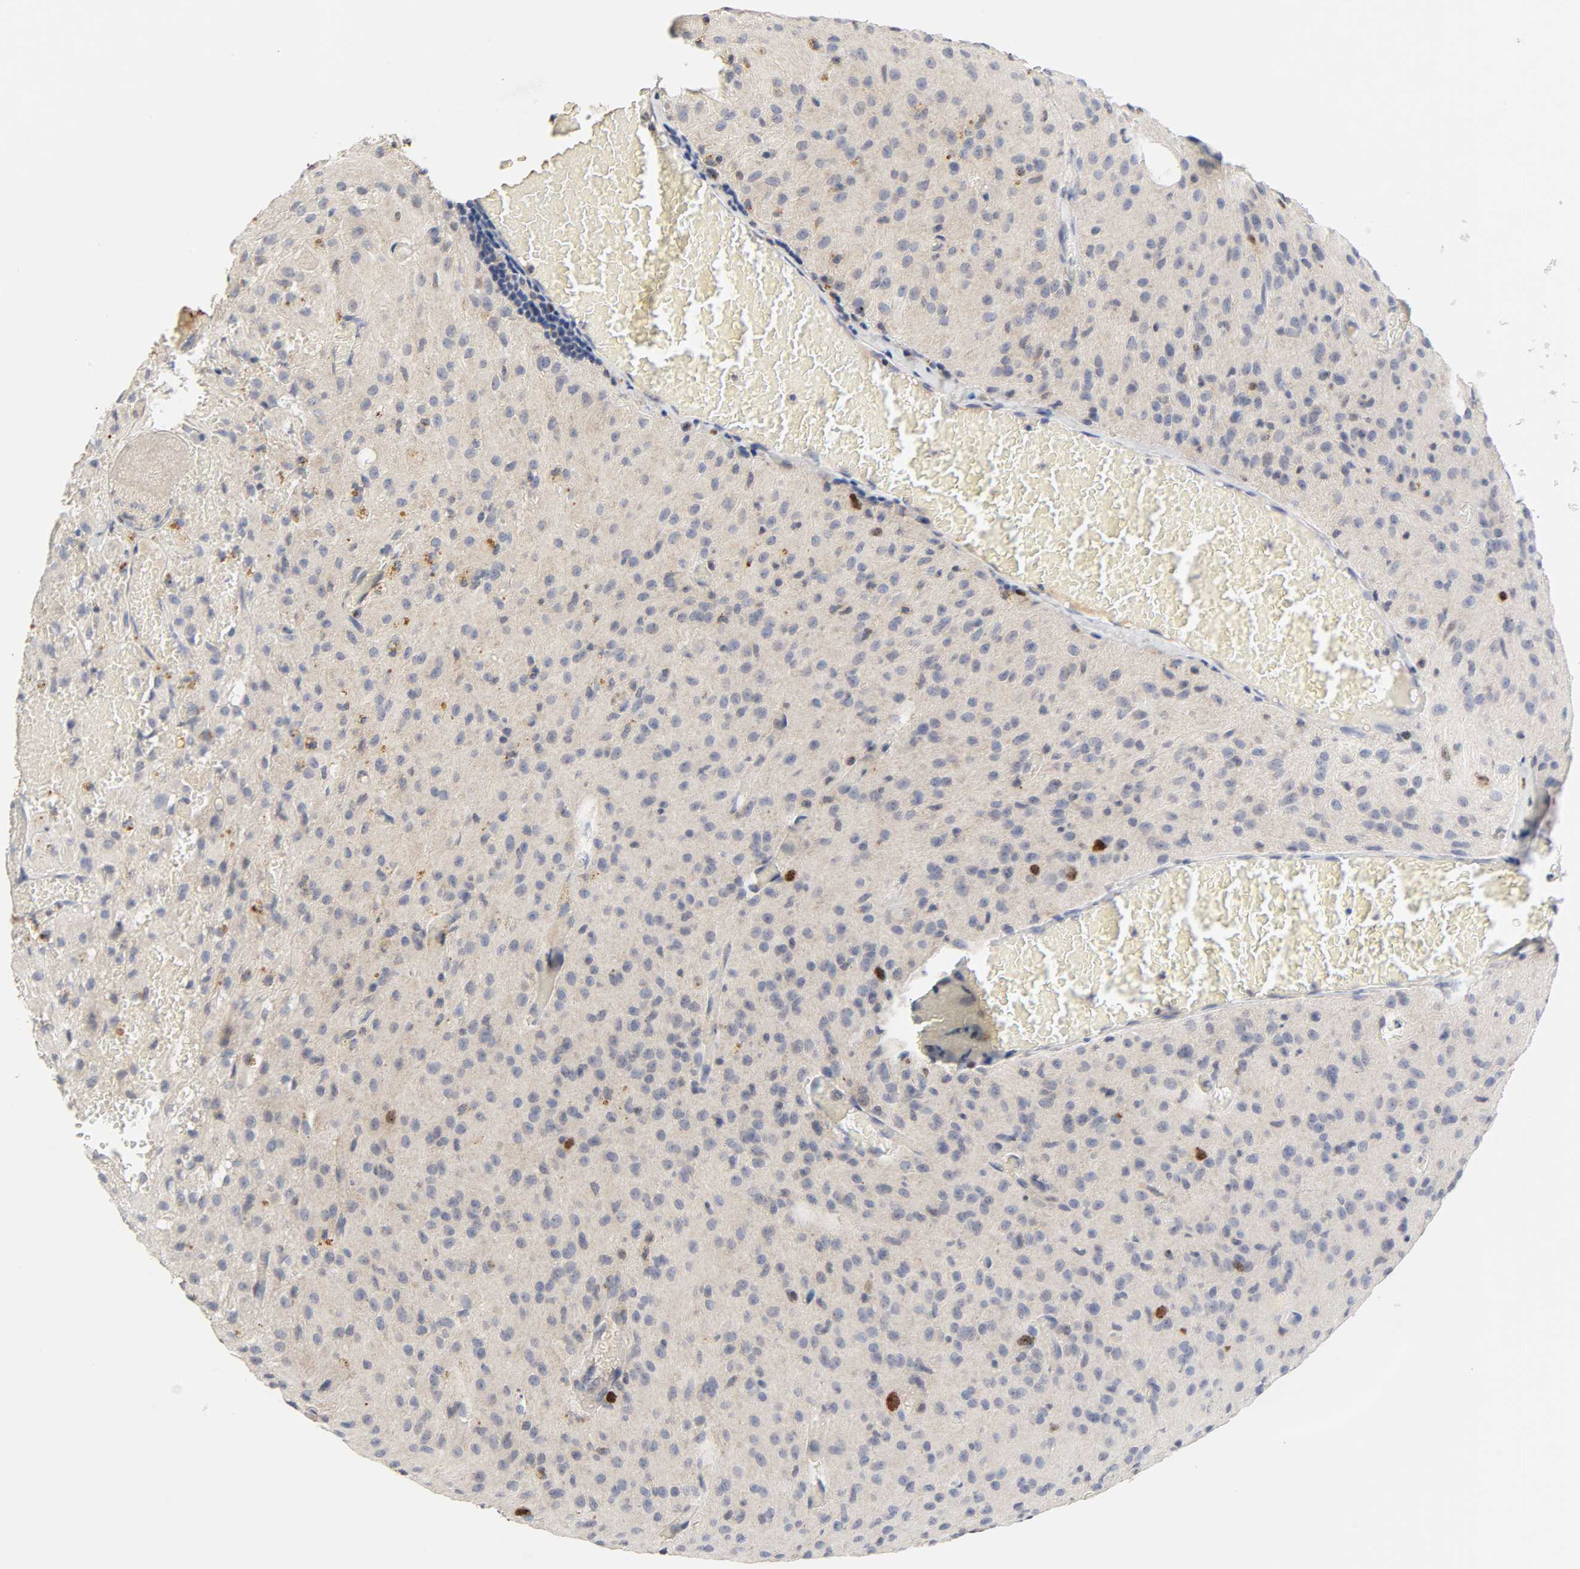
{"staining": {"intensity": "moderate", "quantity": "<25%", "location": "nuclear"}, "tissue": "glioma", "cell_type": "Tumor cells", "image_type": "cancer", "snomed": [{"axis": "morphology", "description": "Glioma, malignant, High grade"}, {"axis": "topography", "description": "Brain"}], "caption": "Immunohistochemistry of human malignant high-grade glioma exhibits low levels of moderate nuclear staining in about <25% of tumor cells.", "gene": "BIRC5", "patient": {"sex": "female", "age": 59}}